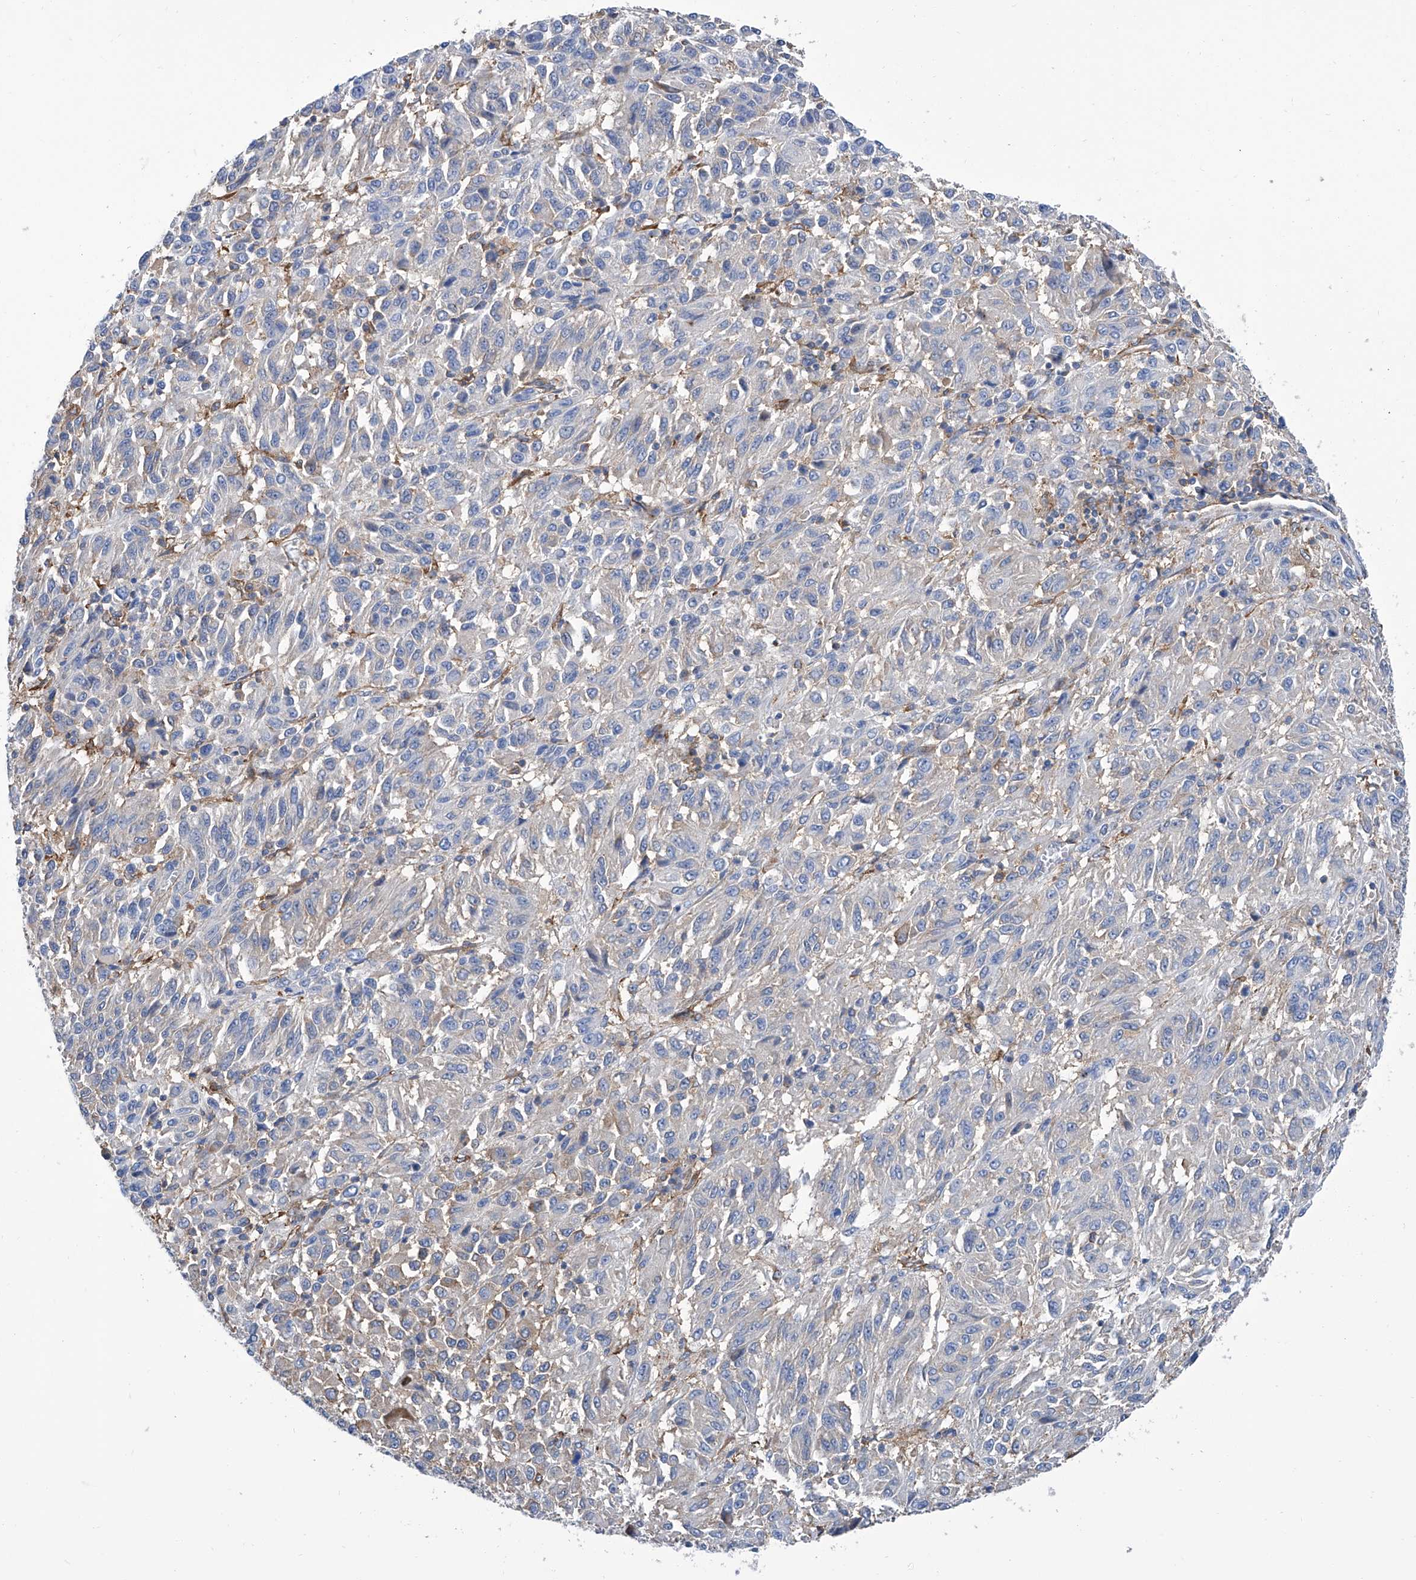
{"staining": {"intensity": "negative", "quantity": "none", "location": "none"}, "tissue": "melanoma", "cell_type": "Tumor cells", "image_type": "cancer", "snomed": [{"axis": "morphology", "description": "Malignant melanoma, Metastatic site"}, {"axis": "topography", "description": "Lung"}], "caption": "Human melanoma stained for a protein using immunohistochemistry (IHC) displays no staining in tumor cells.", "gene": "GPT", "patient": {"sex": "male", "age": 64}}